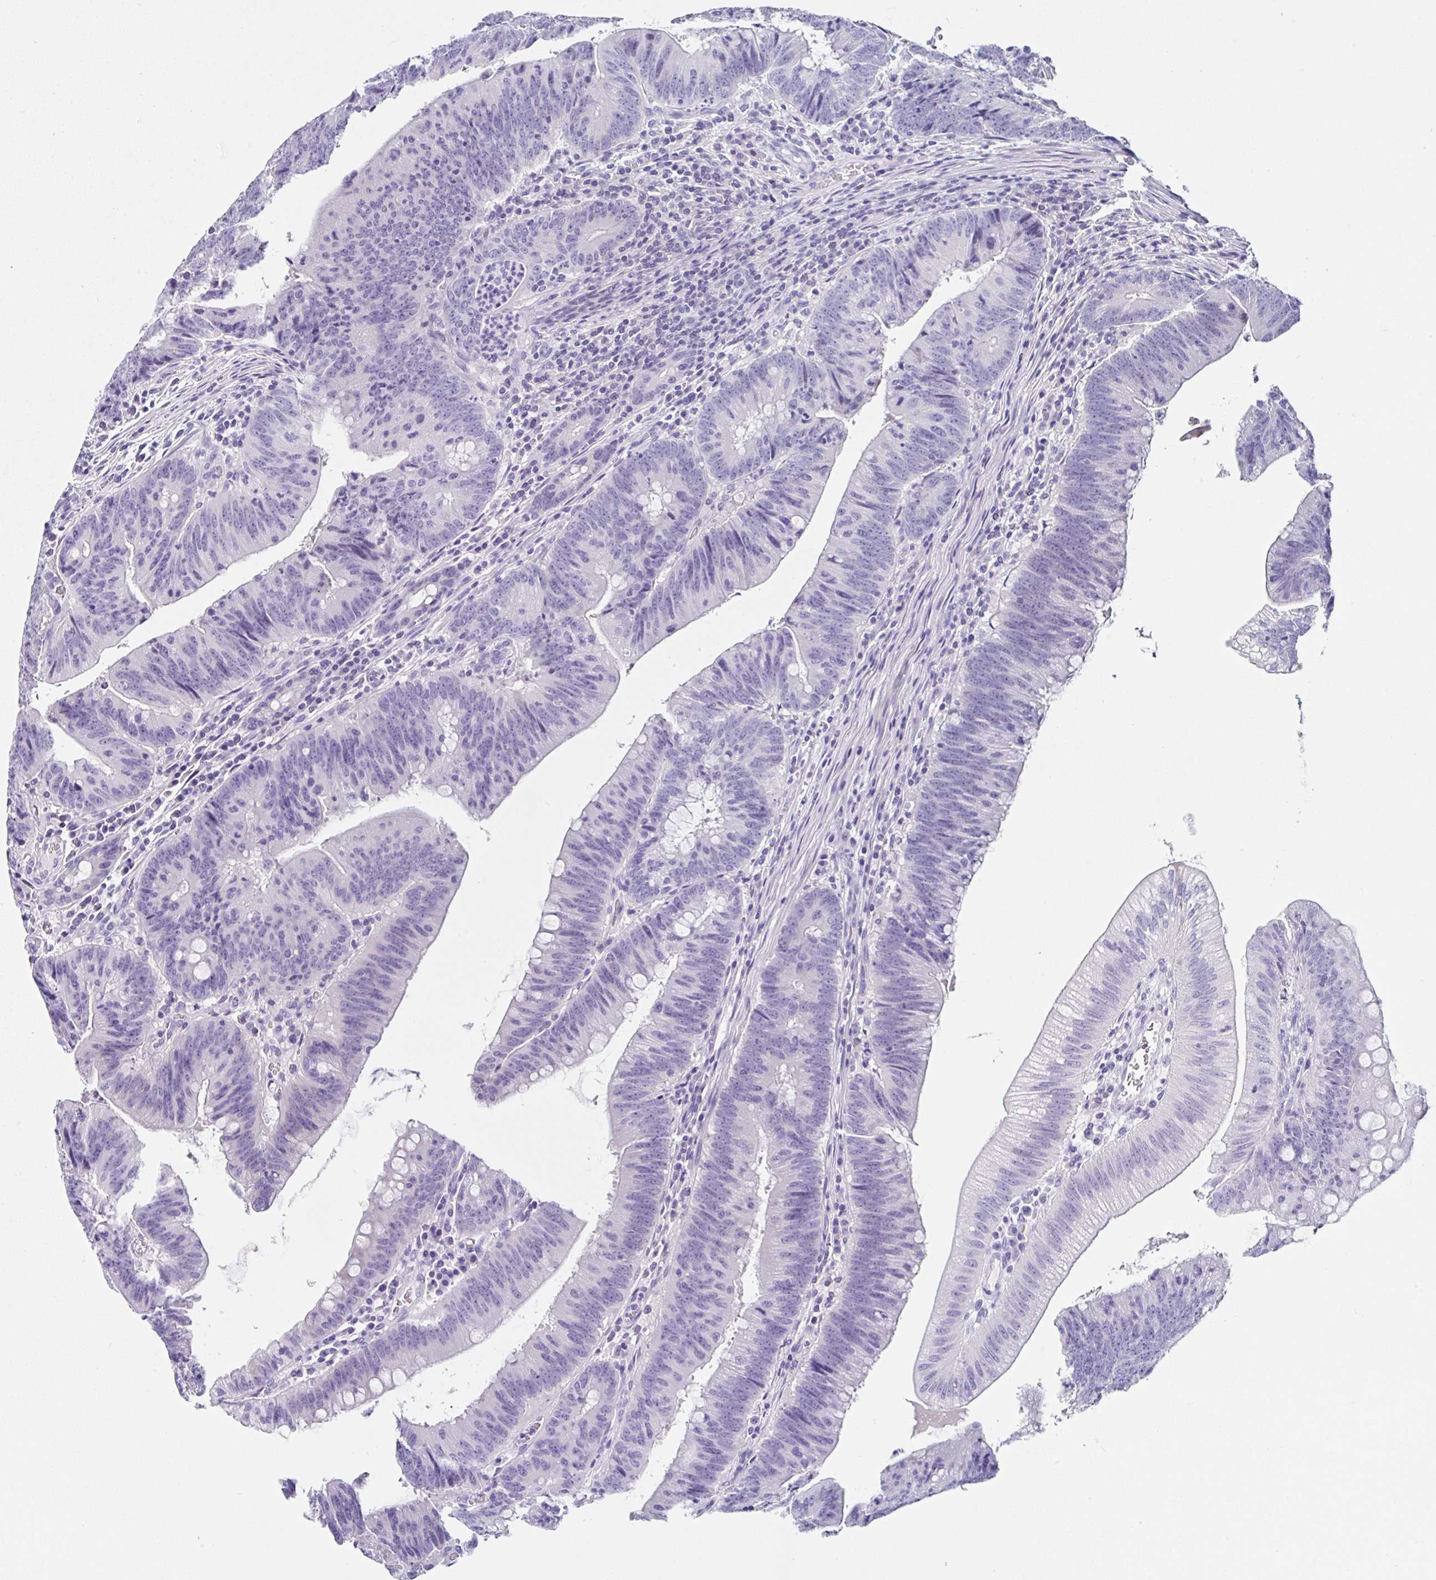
{"staining": {"intensity": "negative", "quantity": "none", "location": "none"}, "tissue": "colorectal cancer", "cell_type": "Tumor cells", "image_type": "cancer", "snomed": [{"axis": "morphology", "description": "Adenocarcinoma, NOS"}, {"axis": "topography", "description": "Colon"}], "caption": "Tumor cells are negative for brown protein staining in adenocarcinoma (colorectal).", "gene": "UGT3A1", "patient": {"sex": "female", "age": 87}}